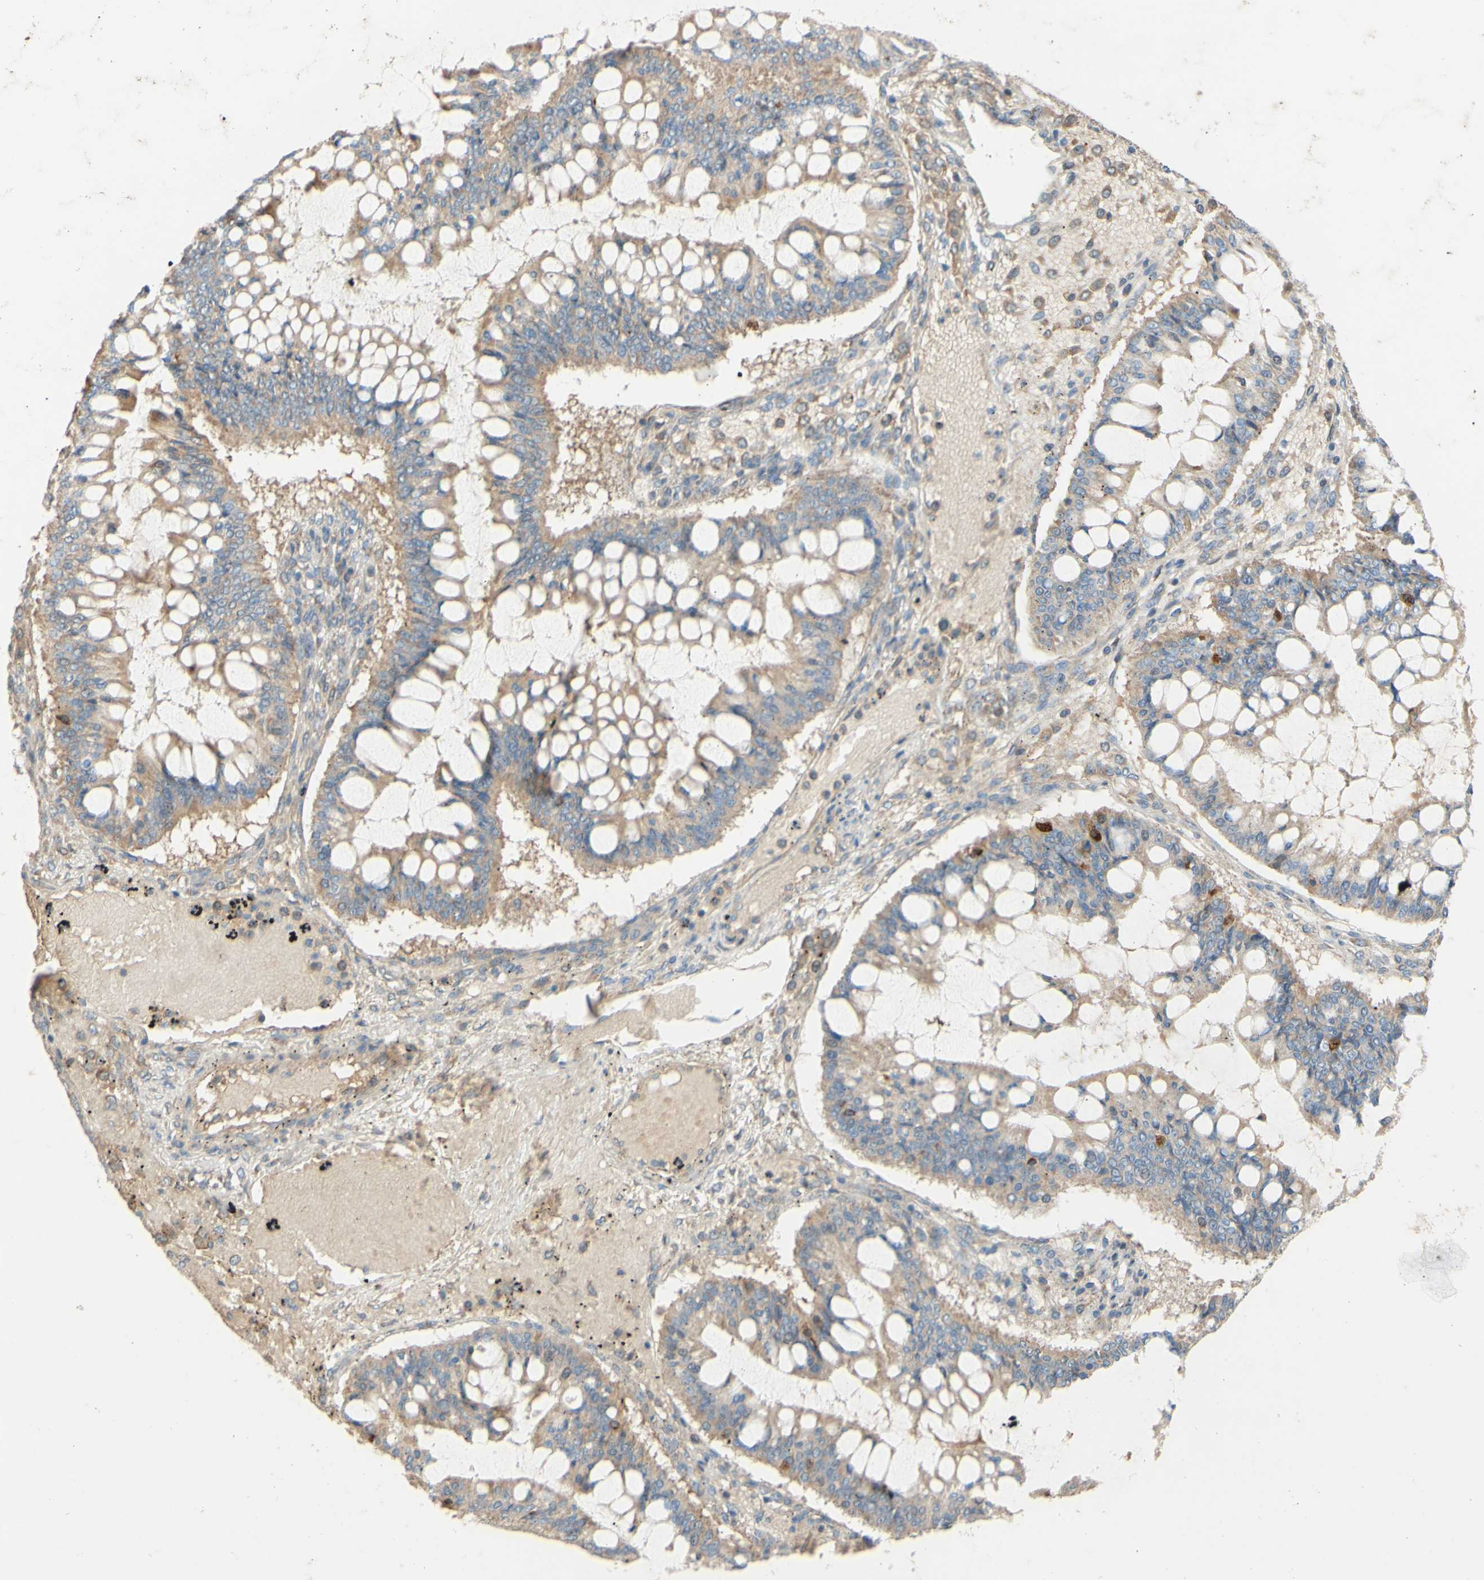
{"staining": {"intensity": "moderate", "quantity": ">75%", "location": "cytoplasmic/membranous"}, "tissue": "ovarian cancer", "cell_type": "Tumor cells", "image_type": "cancer", "snomed": [{"axis": "morphology", "description": "Cystadenocarcinoma, mucinous, NOS"}, {"axis": "topography", "description": "Ovary"}], "caption": "DAB (3,3'-diaminobenzidine) immunohistochemical staining of ovarian cancer displays moderate cytoplasmic/membranous protein expression in approximately >75% of tumor cells.", "gene": "DKK3", "patient": {"sex": "female", "age": 73}}